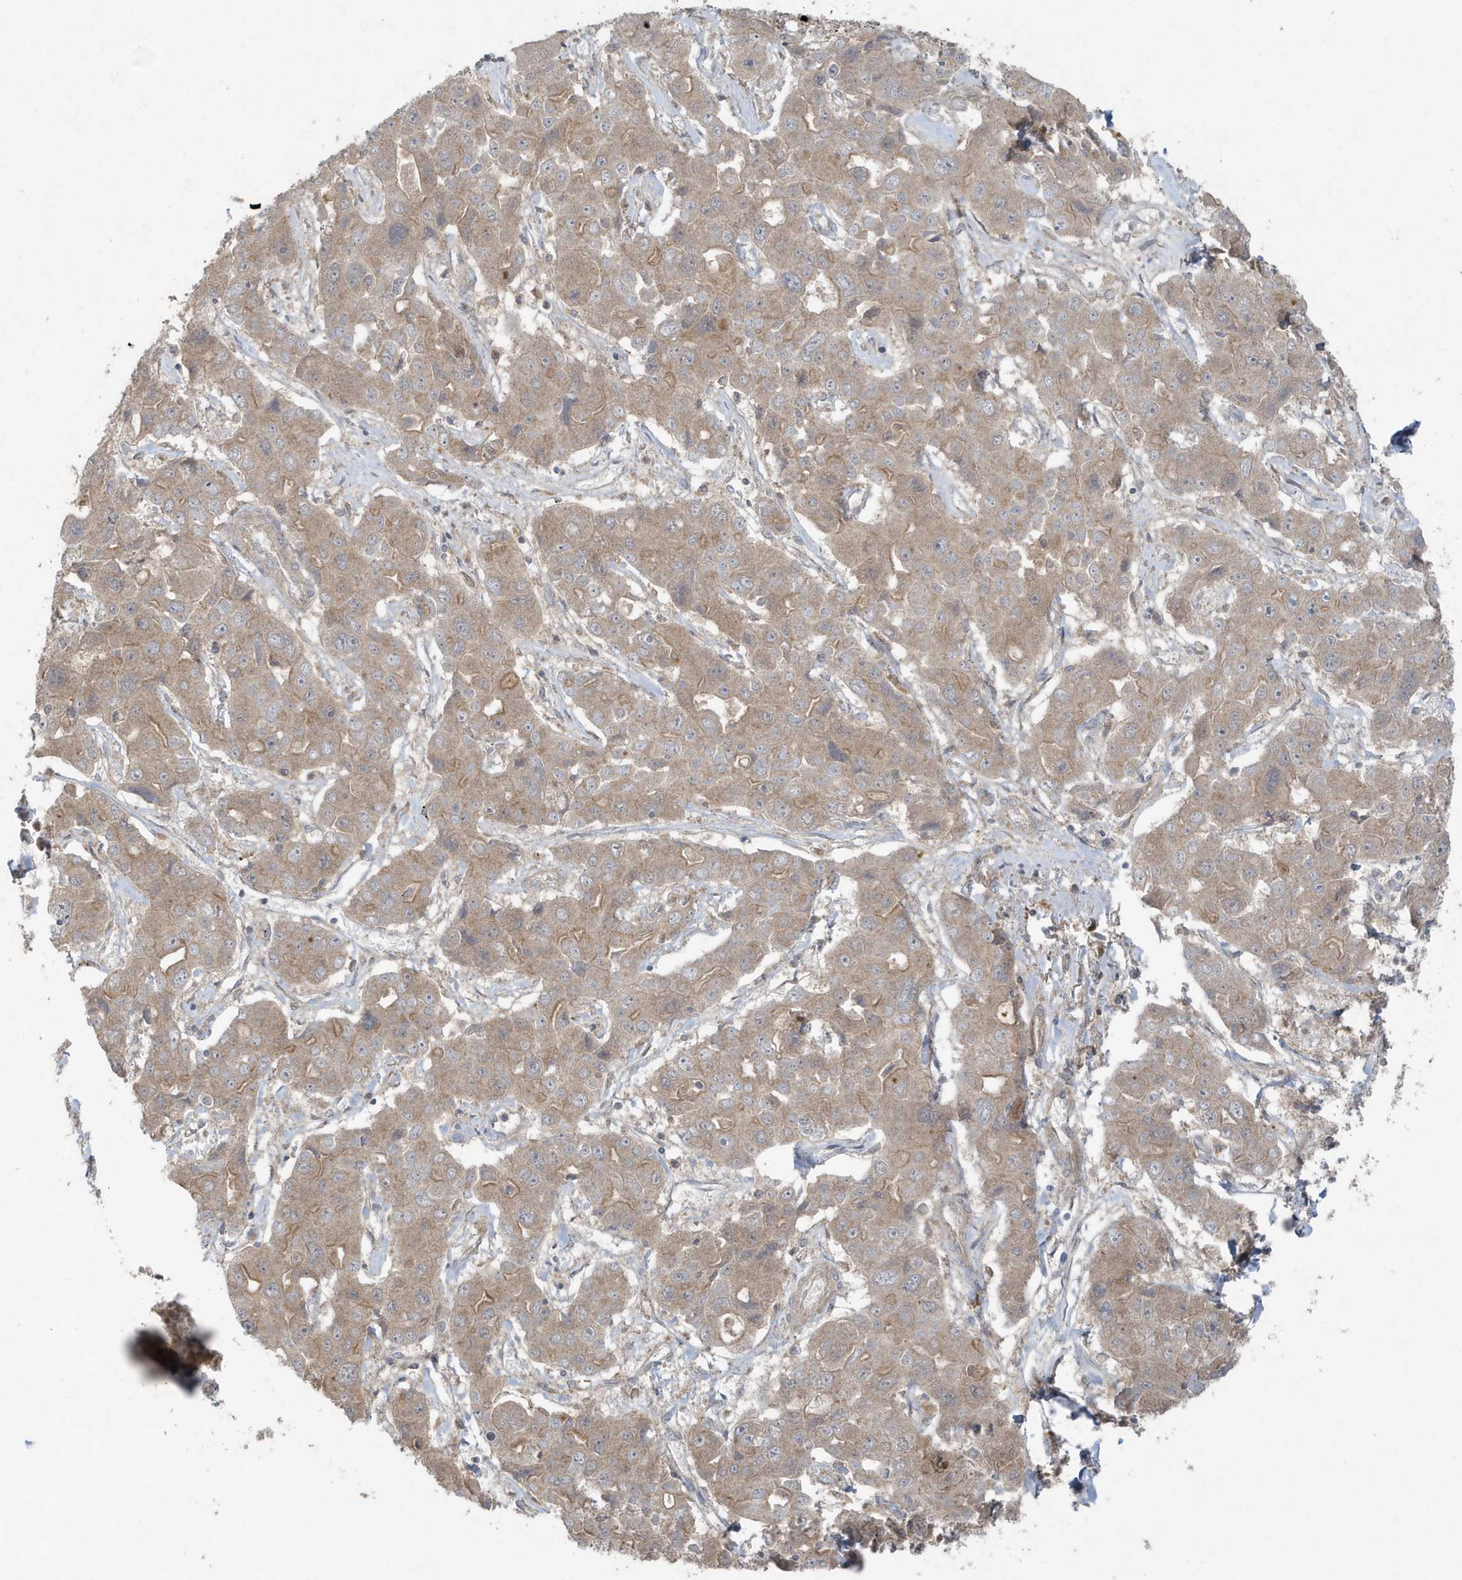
{"staining": {"intensity": "weak", "quantity": ">75%", "location": "cytoplasmic/membranous"}, "tissue": "liver cancer", "cell_type": "Tumor cells", "image_type": "cancer", "snomed": [{"axis": "morphology", "description": "Cholangiocarcinoma"}, {"axis": "topography", "description": "Liver"}], "caption": "This image reveals cholangiocarcinoma (liver) stained with immunohistochemistry to label a protein in brown. The cytoplasmic/membranous of tumor cells show weak positivity for the protein. Nuclei are counter-stained blue.", "gene": "C1RL", "patient": {"sex": "male", "age": 67}}